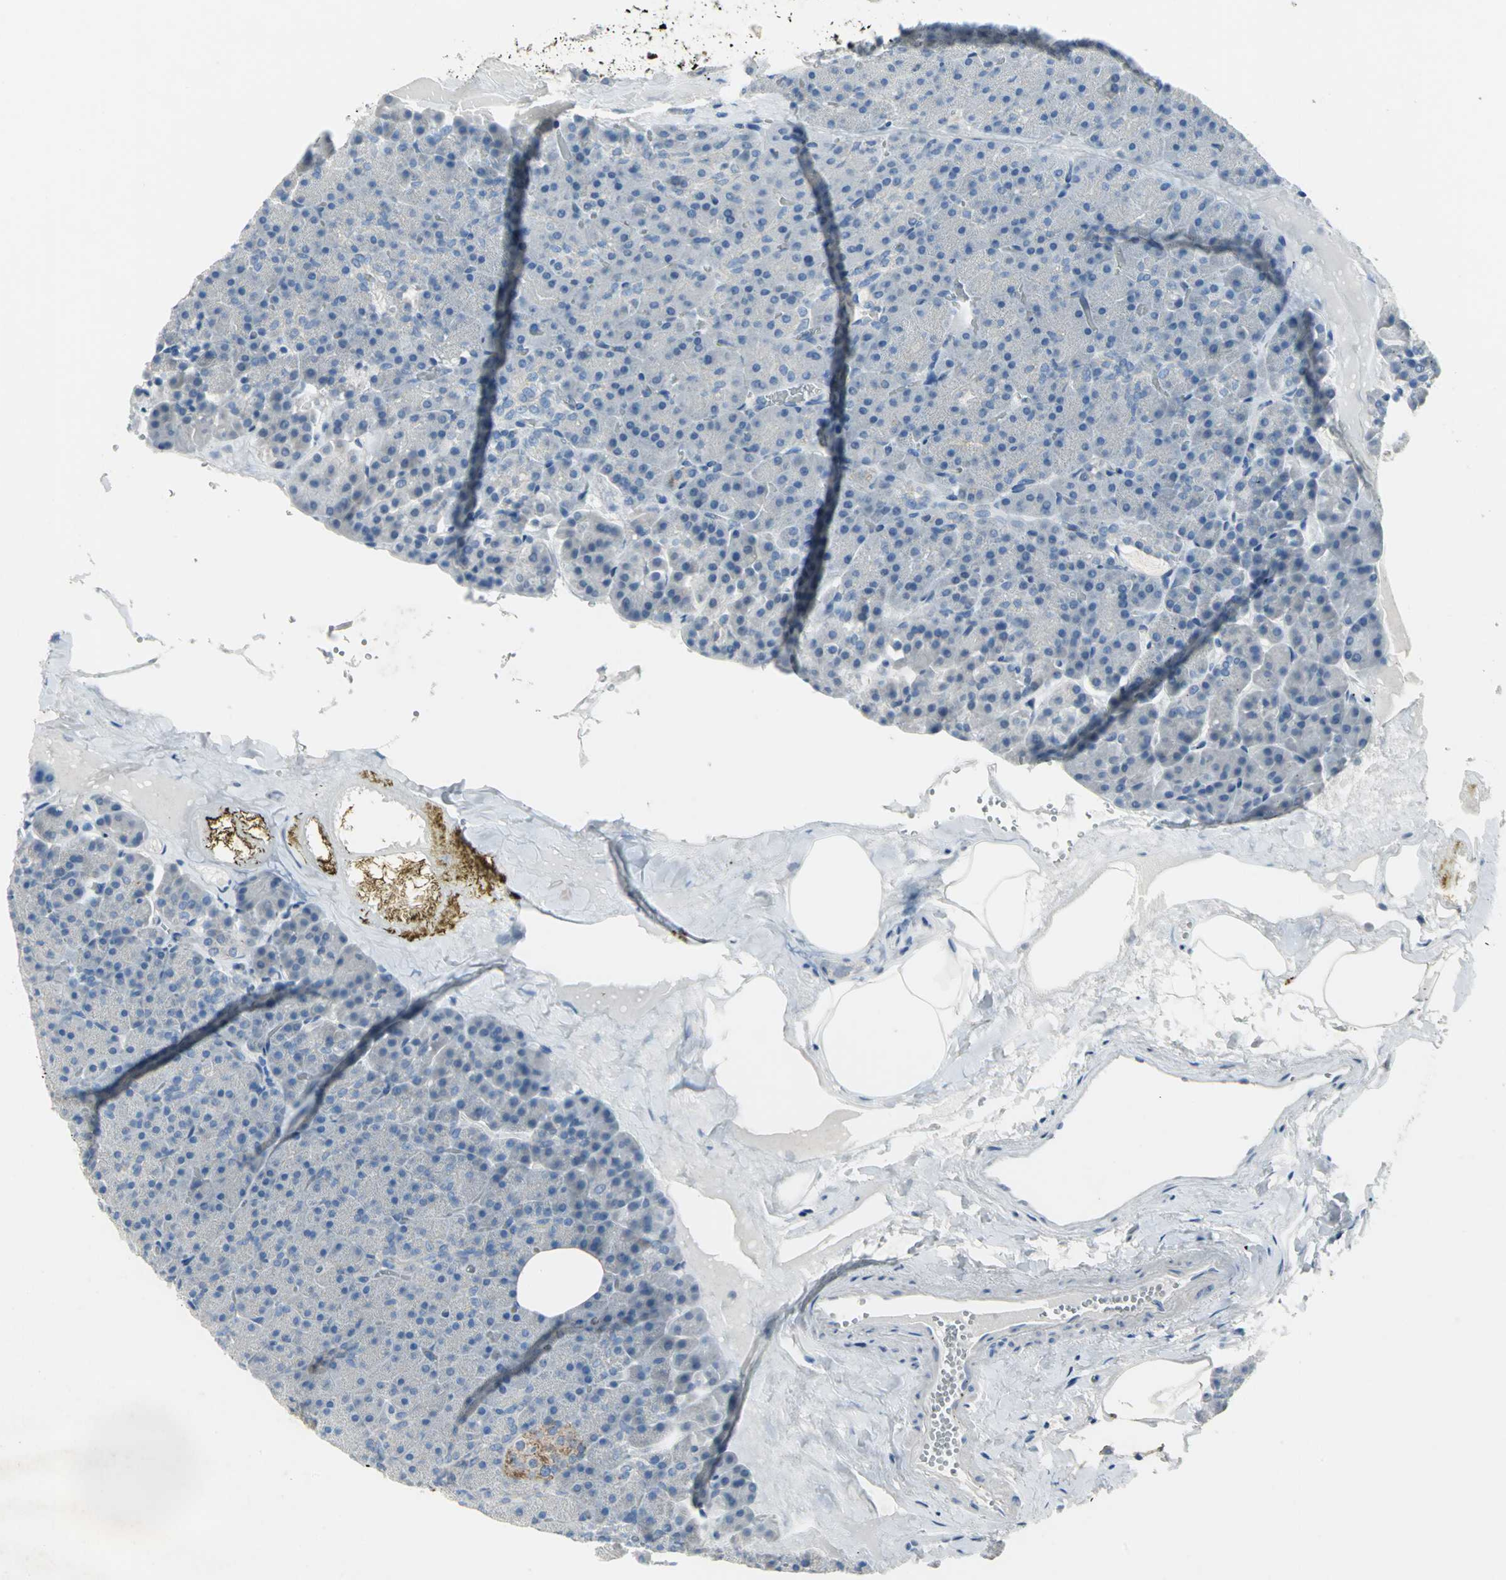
{"staining": {"intensity": "negative", "quantity": "none", "location": "none"}, "tissue": "pancreas", "cell_type": "Exocrine glandular cells", "image_type": "normal", "snomed": [{"axis": "morphology", "description": "Normal tissue, NOS"}, {"axis": "topography", "description": "Pancreas"}], "caption": "Protein analysis of unremarkable pancreas exhibits no significant staining in exocrine glandular cells.", "gene": "PTGDS", "patient": {"sex": "female", "age": 35}}